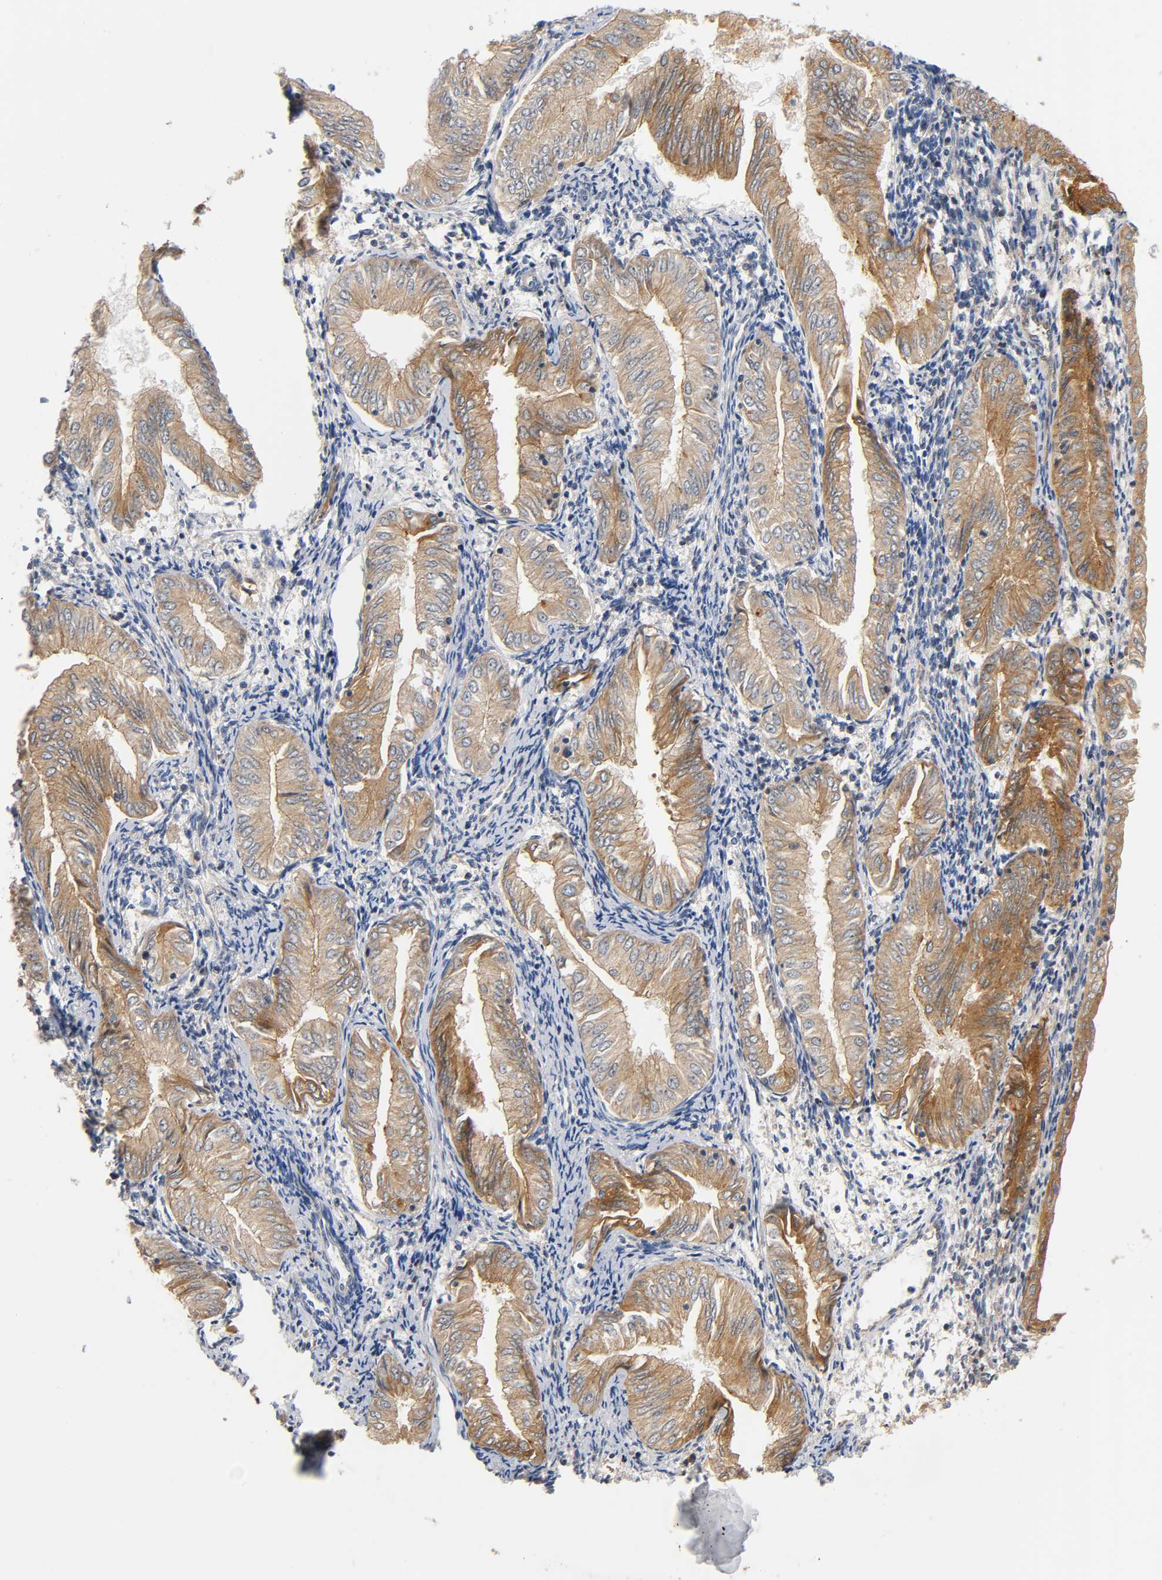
{"staining": {"intensity": "moderate", "quantity": ">75%", "location": "cytoplasmic/membranous"}, "tissue": "endometrial cancer", "cell_type": "Tumor cells", "image_type": "cancer", "snomed": [{"axis": "morphology", "description": "Adenocarcinoma, NOS"}, {"axis": "topography", "description": "Endometrium"}], "caption": "The image reveals immunohistochemical staining of endometrial cancer (adenocarcinoma). There is moderate cytoplasmic/membranous expression is seen in about >75% of tumor cells.", "gene": "PRKAB1", "patient": {"sex": "female", "age": 53}}